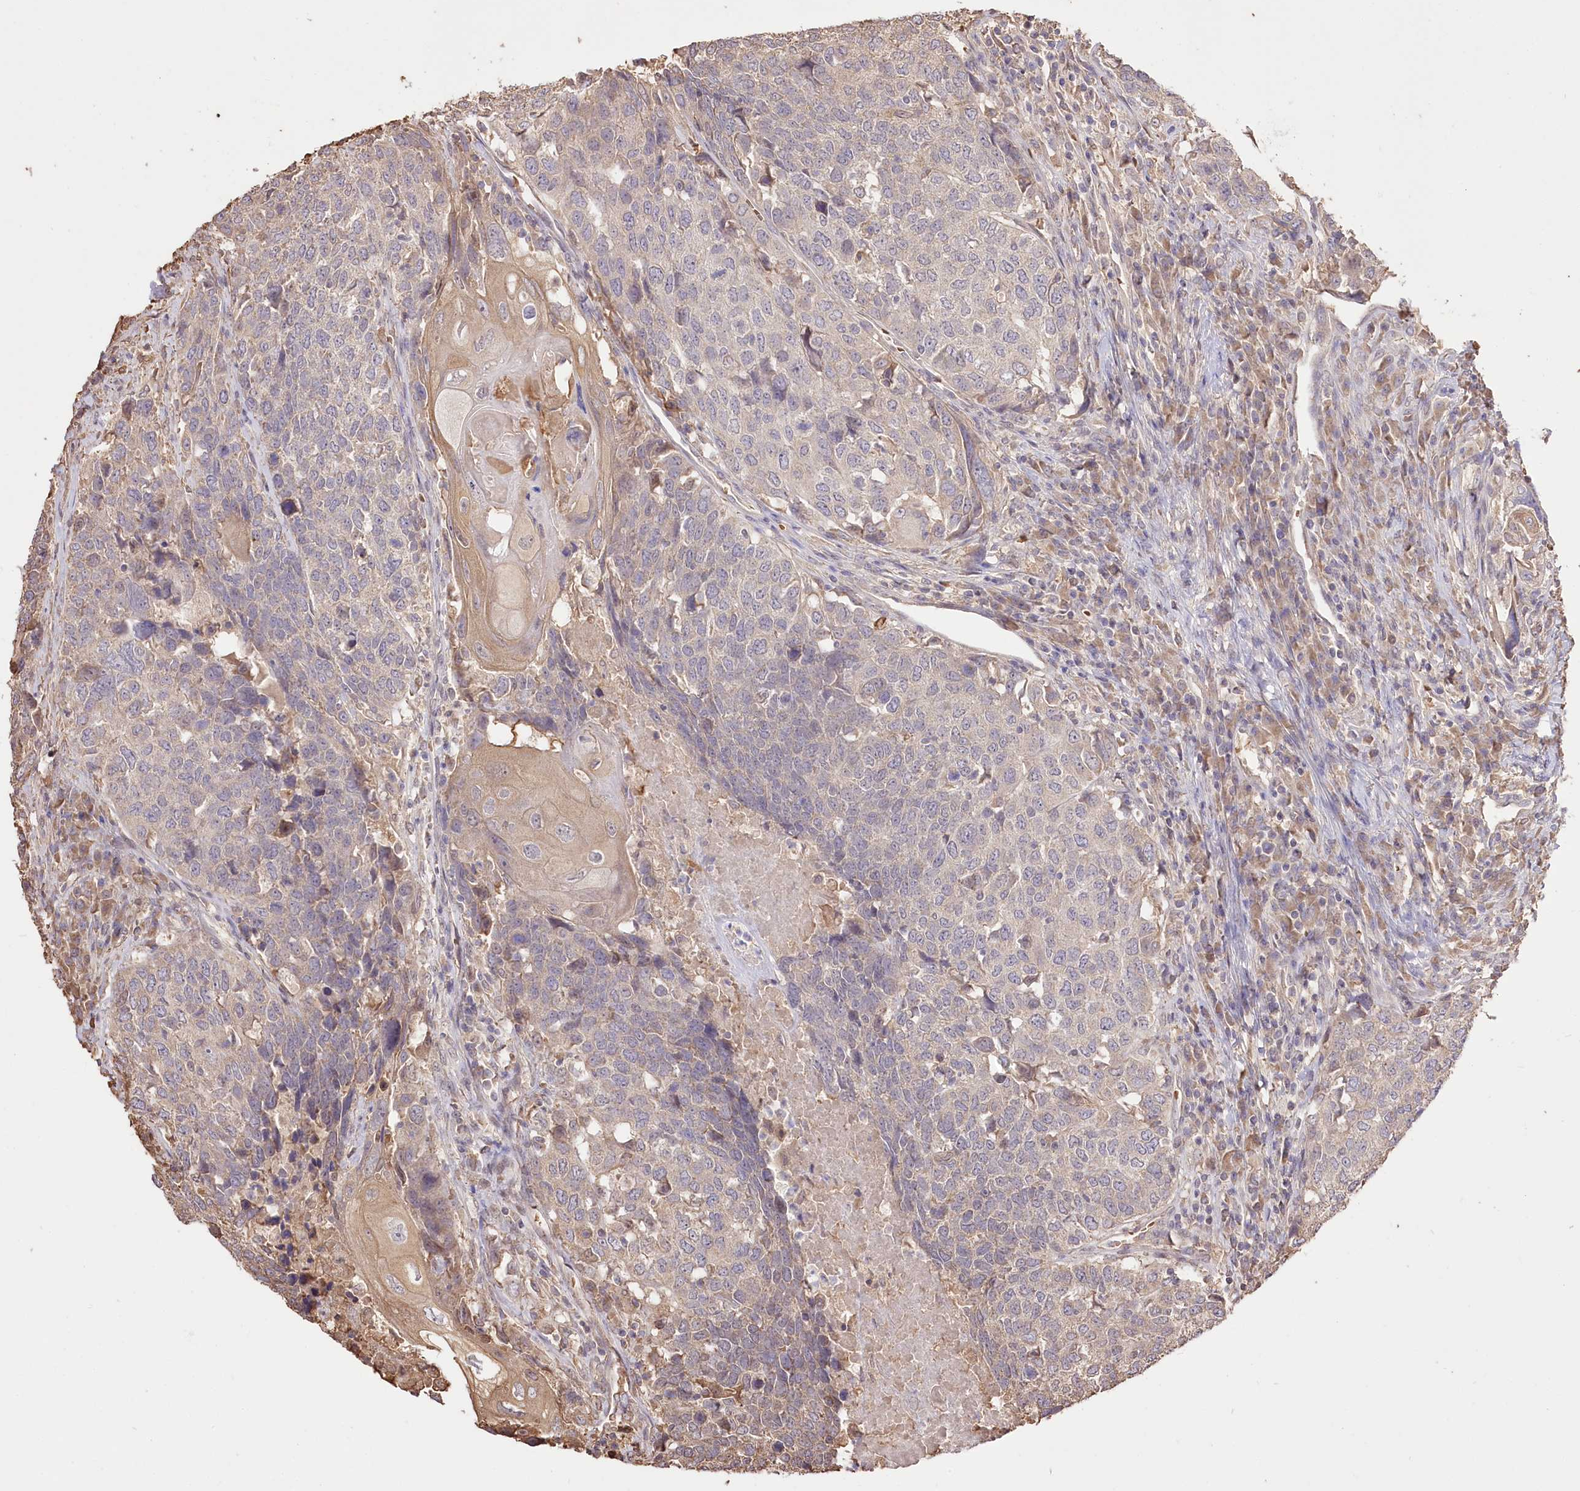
{"staining": {"intensity": "weak", "quantity": "<25%", "location": "cytoplasmic/membranous"}, "tissue": "head and neck cancer", "cell_type": "Tumor cells", "image_type": "cancer", "snomed": [{"axis": "morphology", "description": "Squamous cell carcinoma, NOS"}, {"axis": "topography", "description": "Head-Neck"}], "caption": "Immunohistochemistry of head and neck cancer (squamous cell carcinoma) reveals no staining in tumor cells.", "gene": "R3HDM2", "patient": {"sex": "male", "age": 66}}